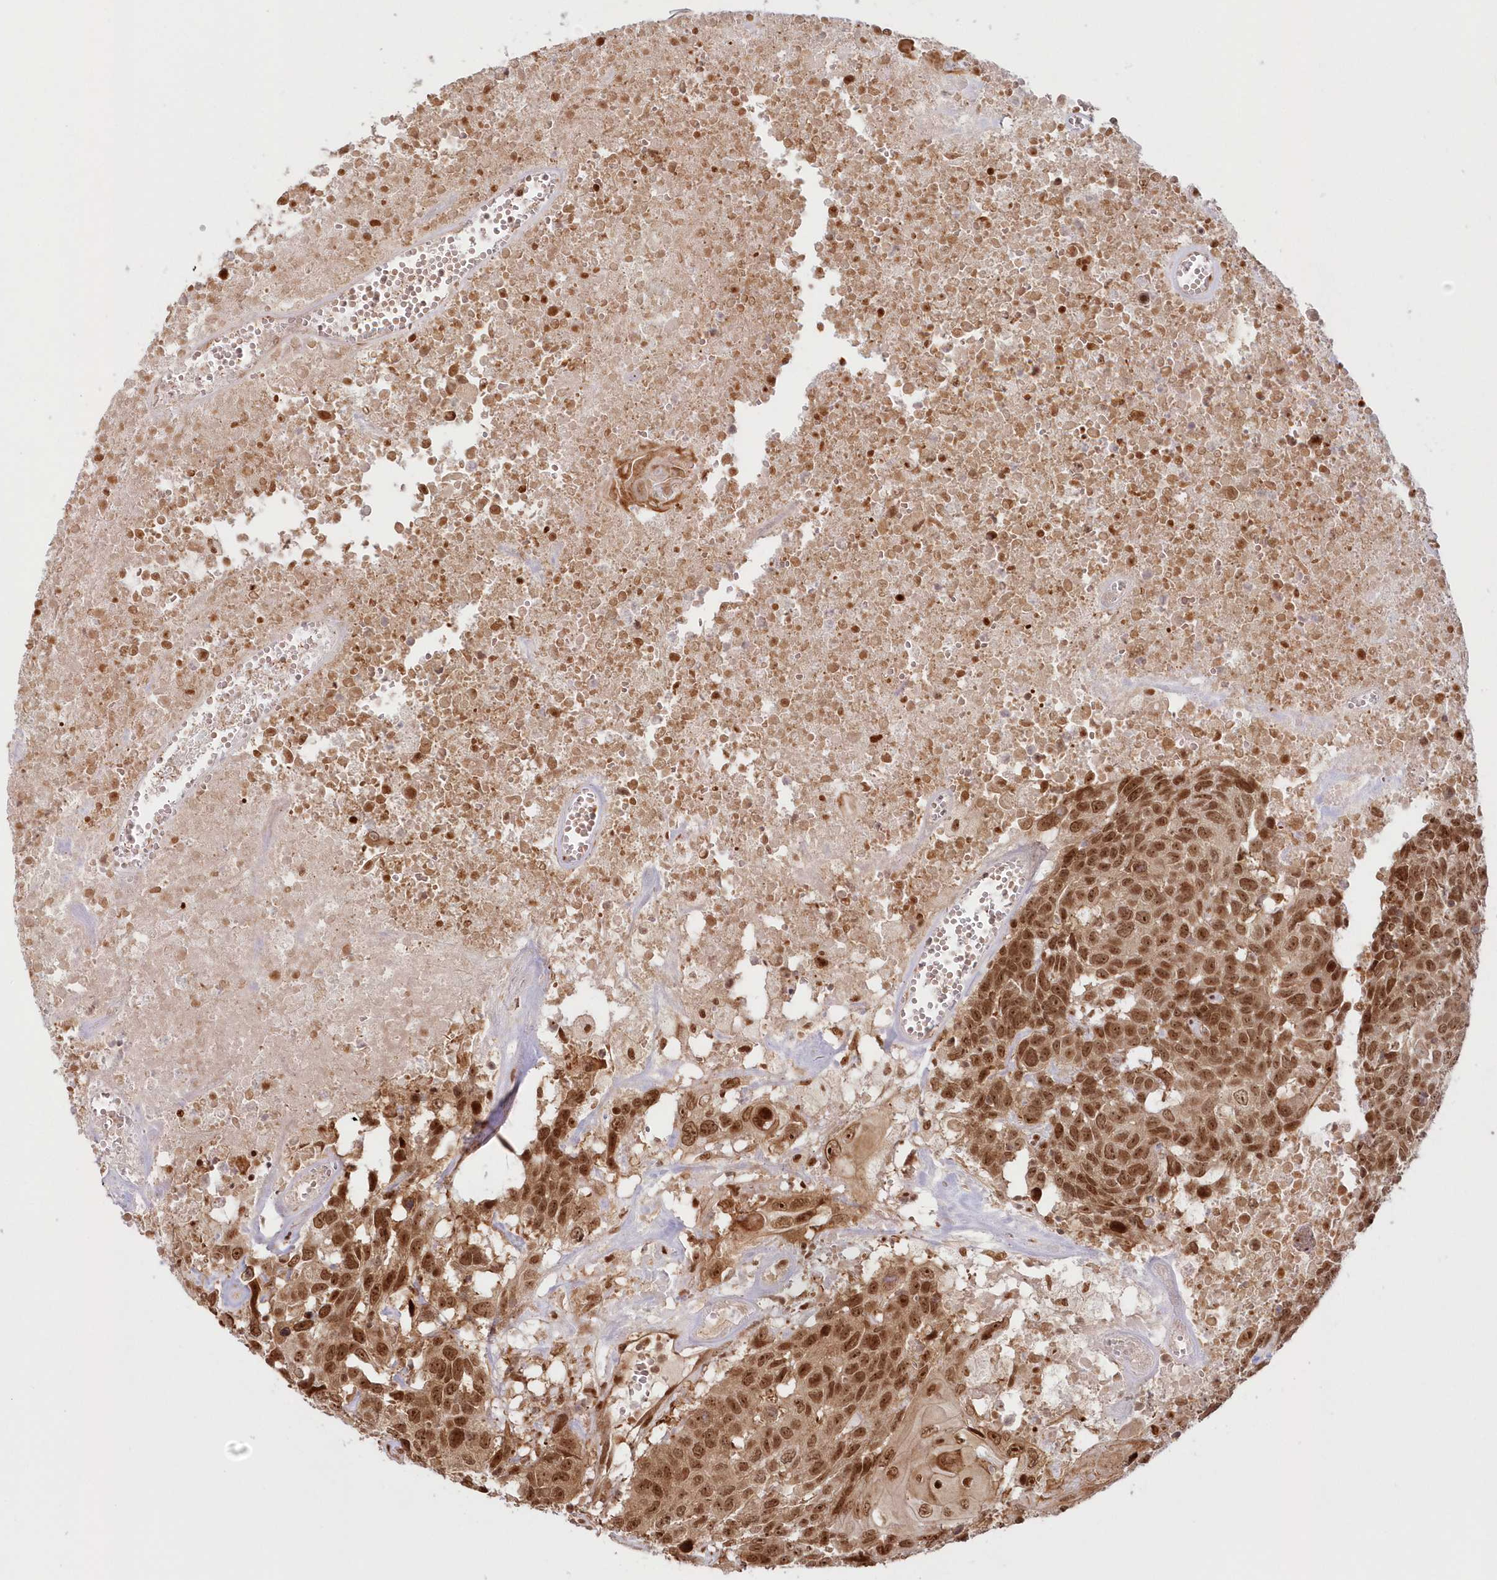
{"staining": {"intensity": "moderate", "quantity": ">75%", "location": "cytoplasmic/membranous,nuclear"}, "tissue": "head and neck cancer", "cell_type": "Tumor cells", "image_type": "cancer", "snomed": [{"axis": "morphology", "description": "Squamous cell carcinoma, NOS"}, {"axis": "topography", "description": "Head-Neck"}], "caption": "Protein expression analysis of human squamous cell carcinoma (head and neck) reveals moderate cytoplasmic/membranous and nuclear staining in approximately >75% of tumor cells.", "gene": "TOGARAM2", "patient": {"sex": "male", "age": 66}}